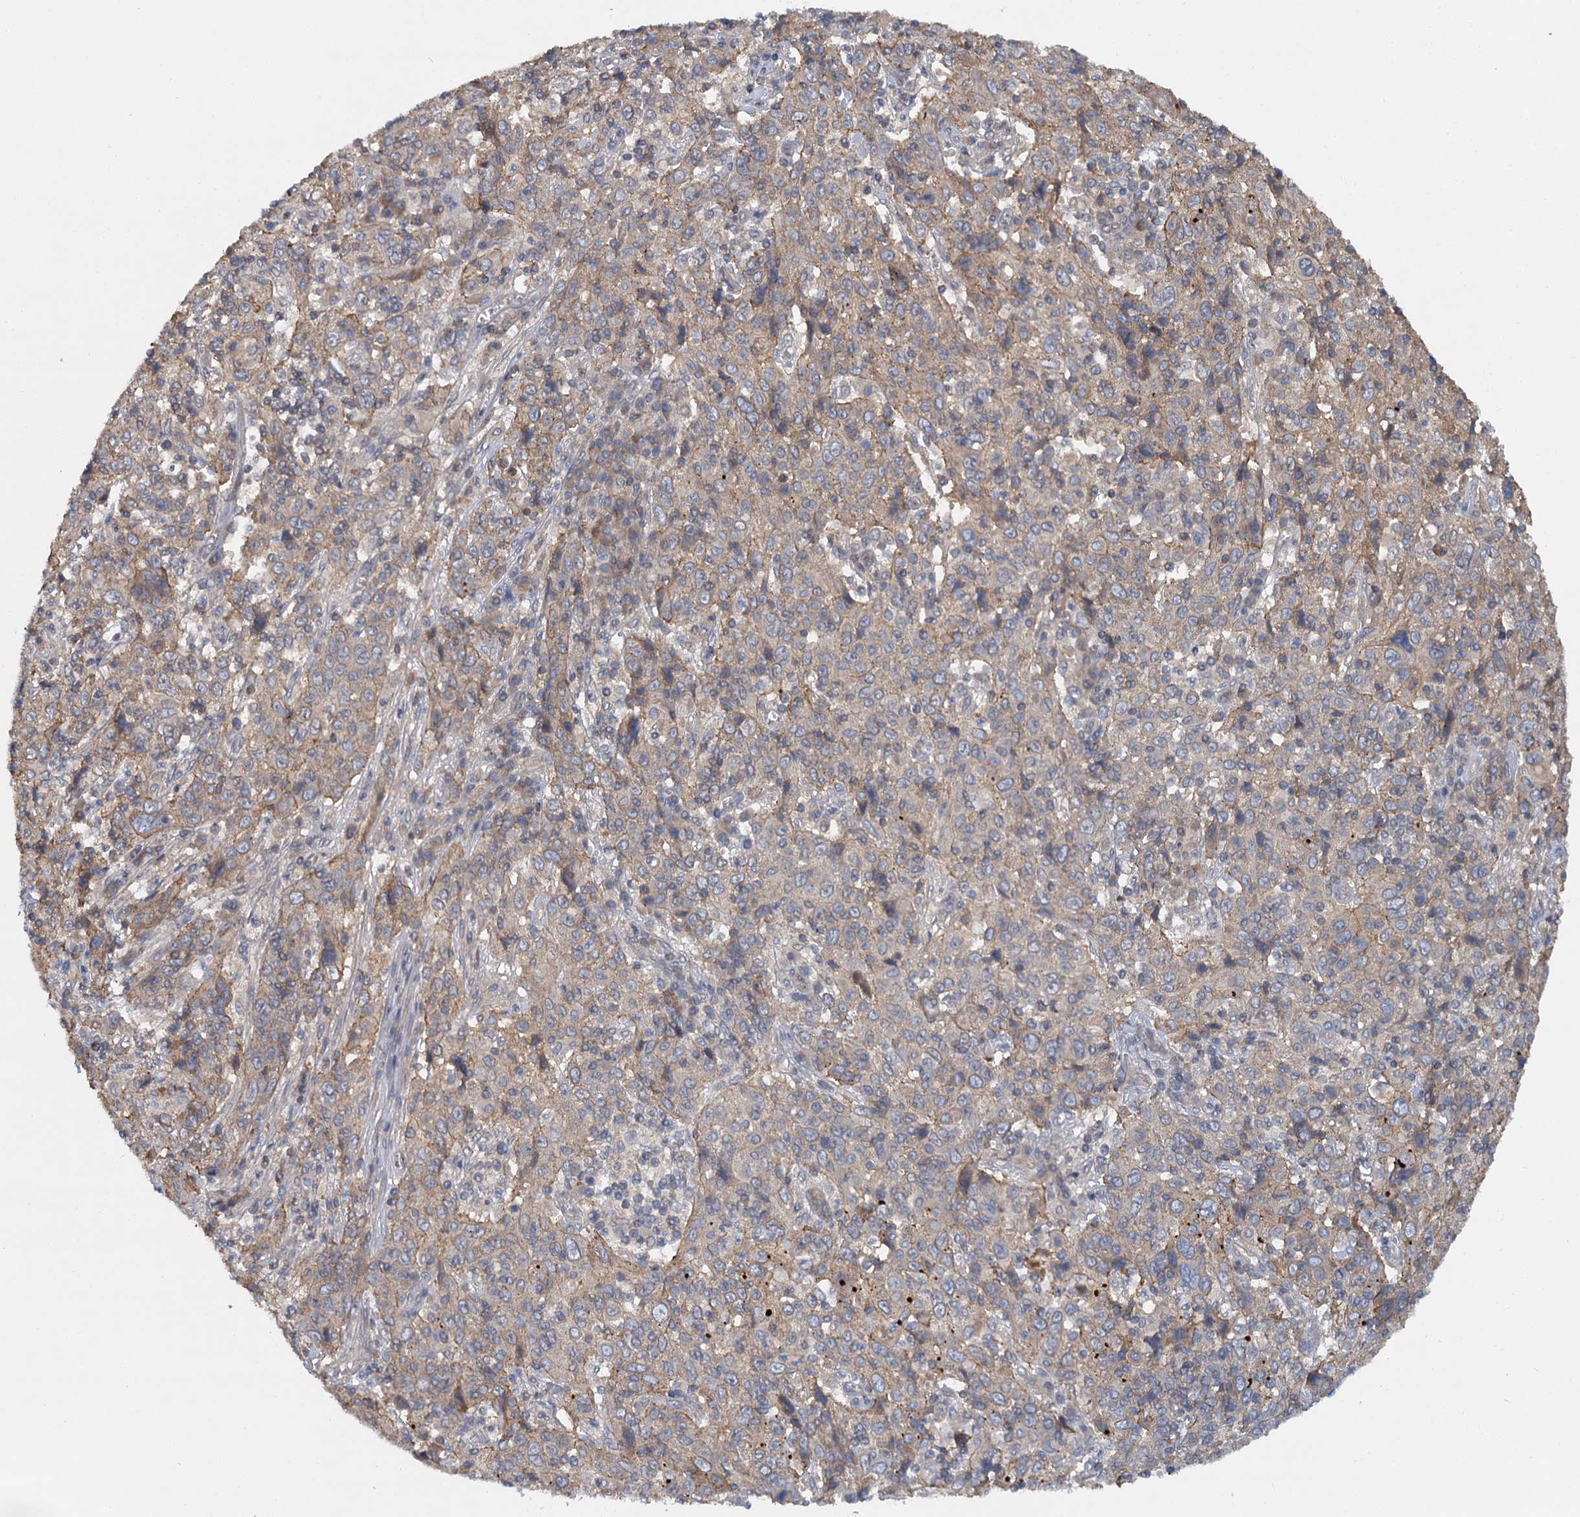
{"staining": {"intensity": "weak", "quantity": "25%-75%", "location": "cytoplasmic/membranous"}, "tissue": "cervical cancer", "cell_type": "Tumor cells", "image_type": "cancer", "snomed": [{"axis": "morphology", "description": "Squamous cell carcinoma, NOS"}, {"axis": "topography", "description": "Cervix"}], "caption": "The micrograph displays staining of squamous cell carcinoma (cervical), revealing weak cytoplasmic/membranous protein expression (brown color) within tumor cells. Using DAB (3,3'-diaminobenzidine) (brown) and hematoxylin (blue) stains, captured at high magnification using brightfield microscopy.", "gene": "ZNF324", "patient": {"sex": "female", "age": 46}}